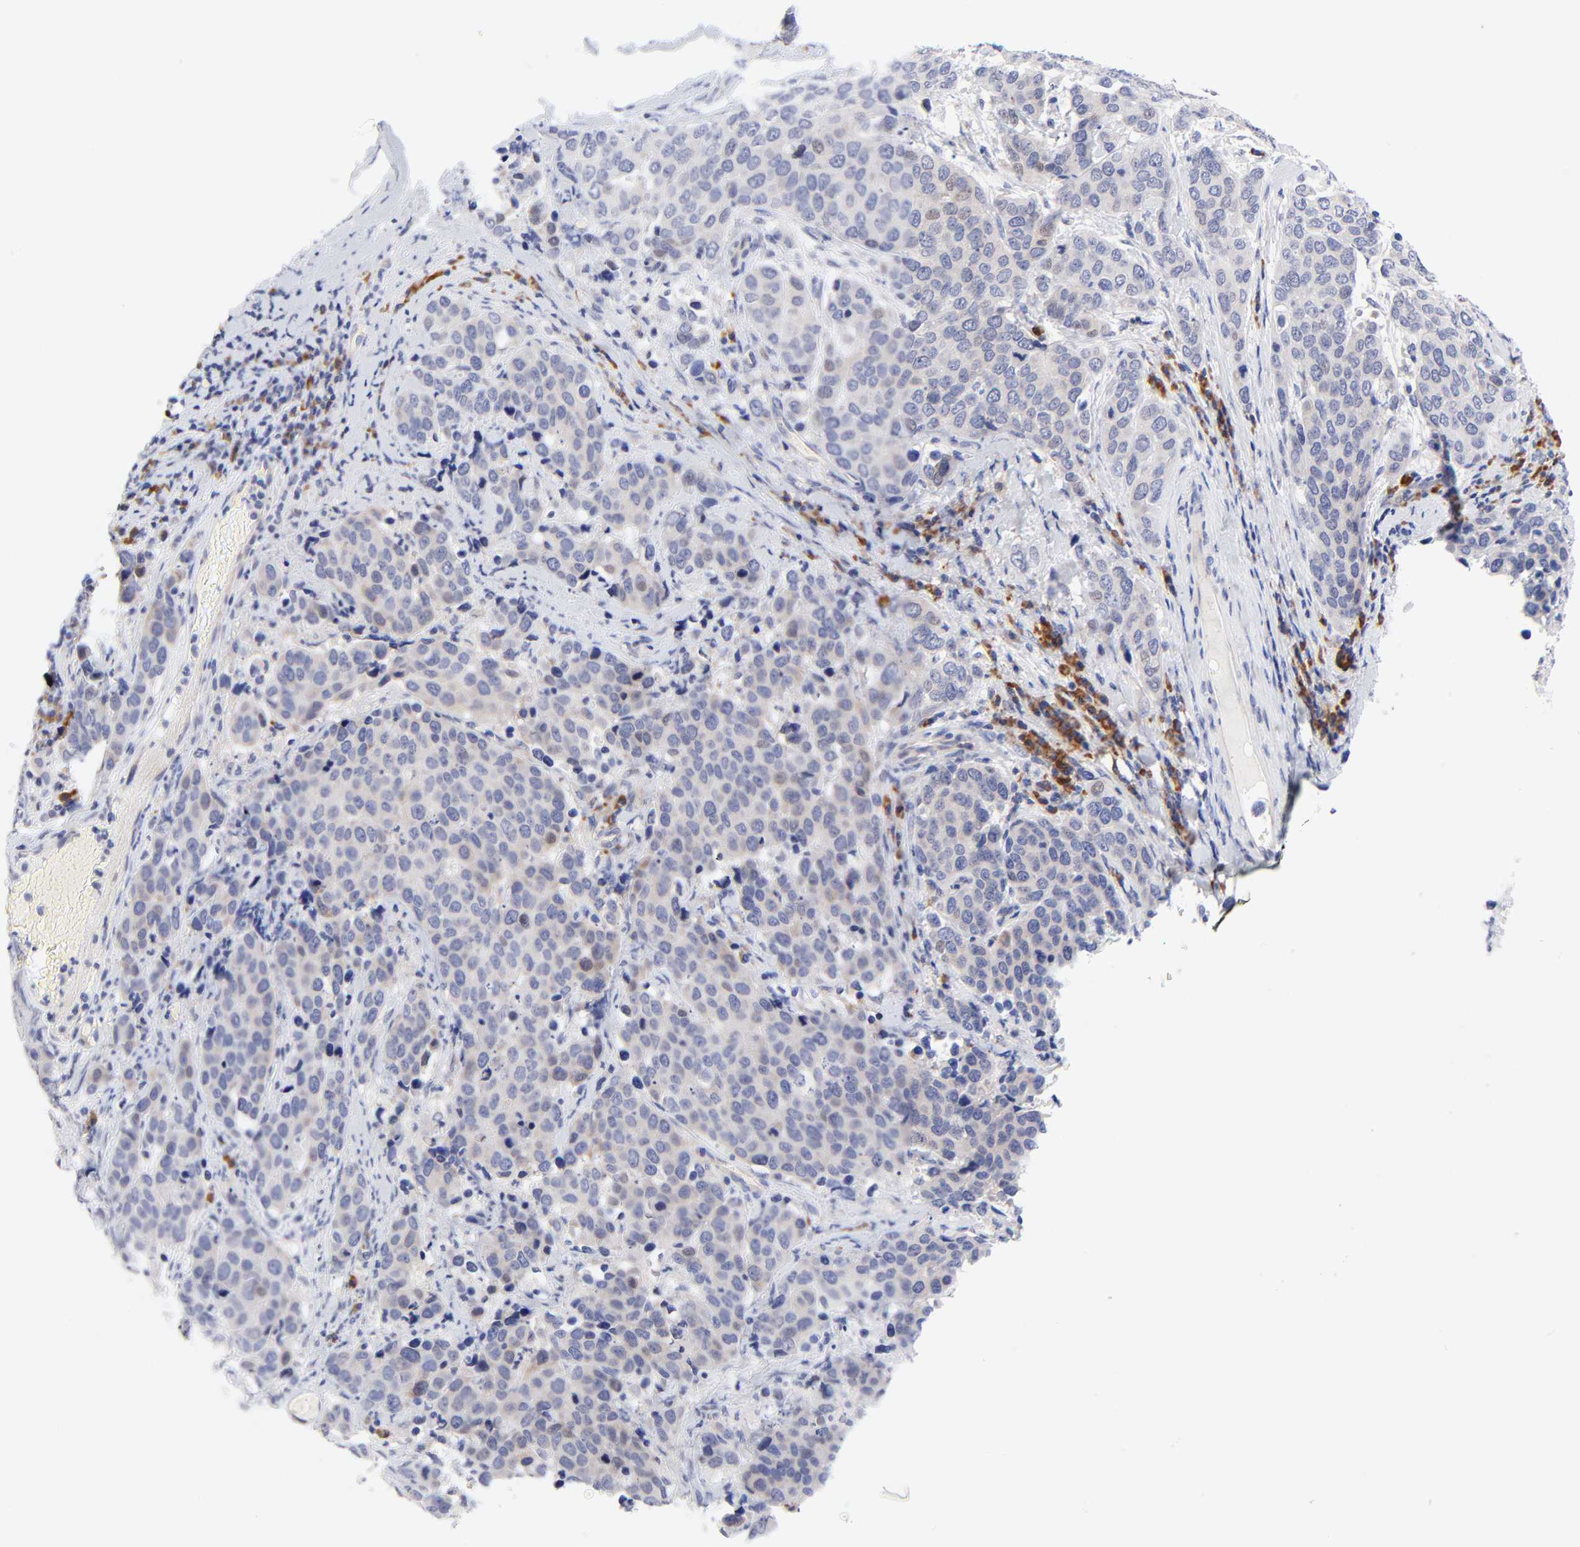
{"staining": {"intensity": "negative", "quantity": "none", "location": "none"}, "tissue": "cervical cancer", "cell_type": "Tumor cells", "image_type": "cancer", "snomed": [{"axis": "morphology", "description": "Squamous cell carcinoma, NOS"}, {"axis": "topography", "description": "Cervix"}], "caption": "An IHC image of cervical squamous cell carcinoma is shown. There is no staining in tumor cells of cervical squamous cell carcinoma.", "gene": "AFF2", "patient": {"sex": "female", "age": 54}}